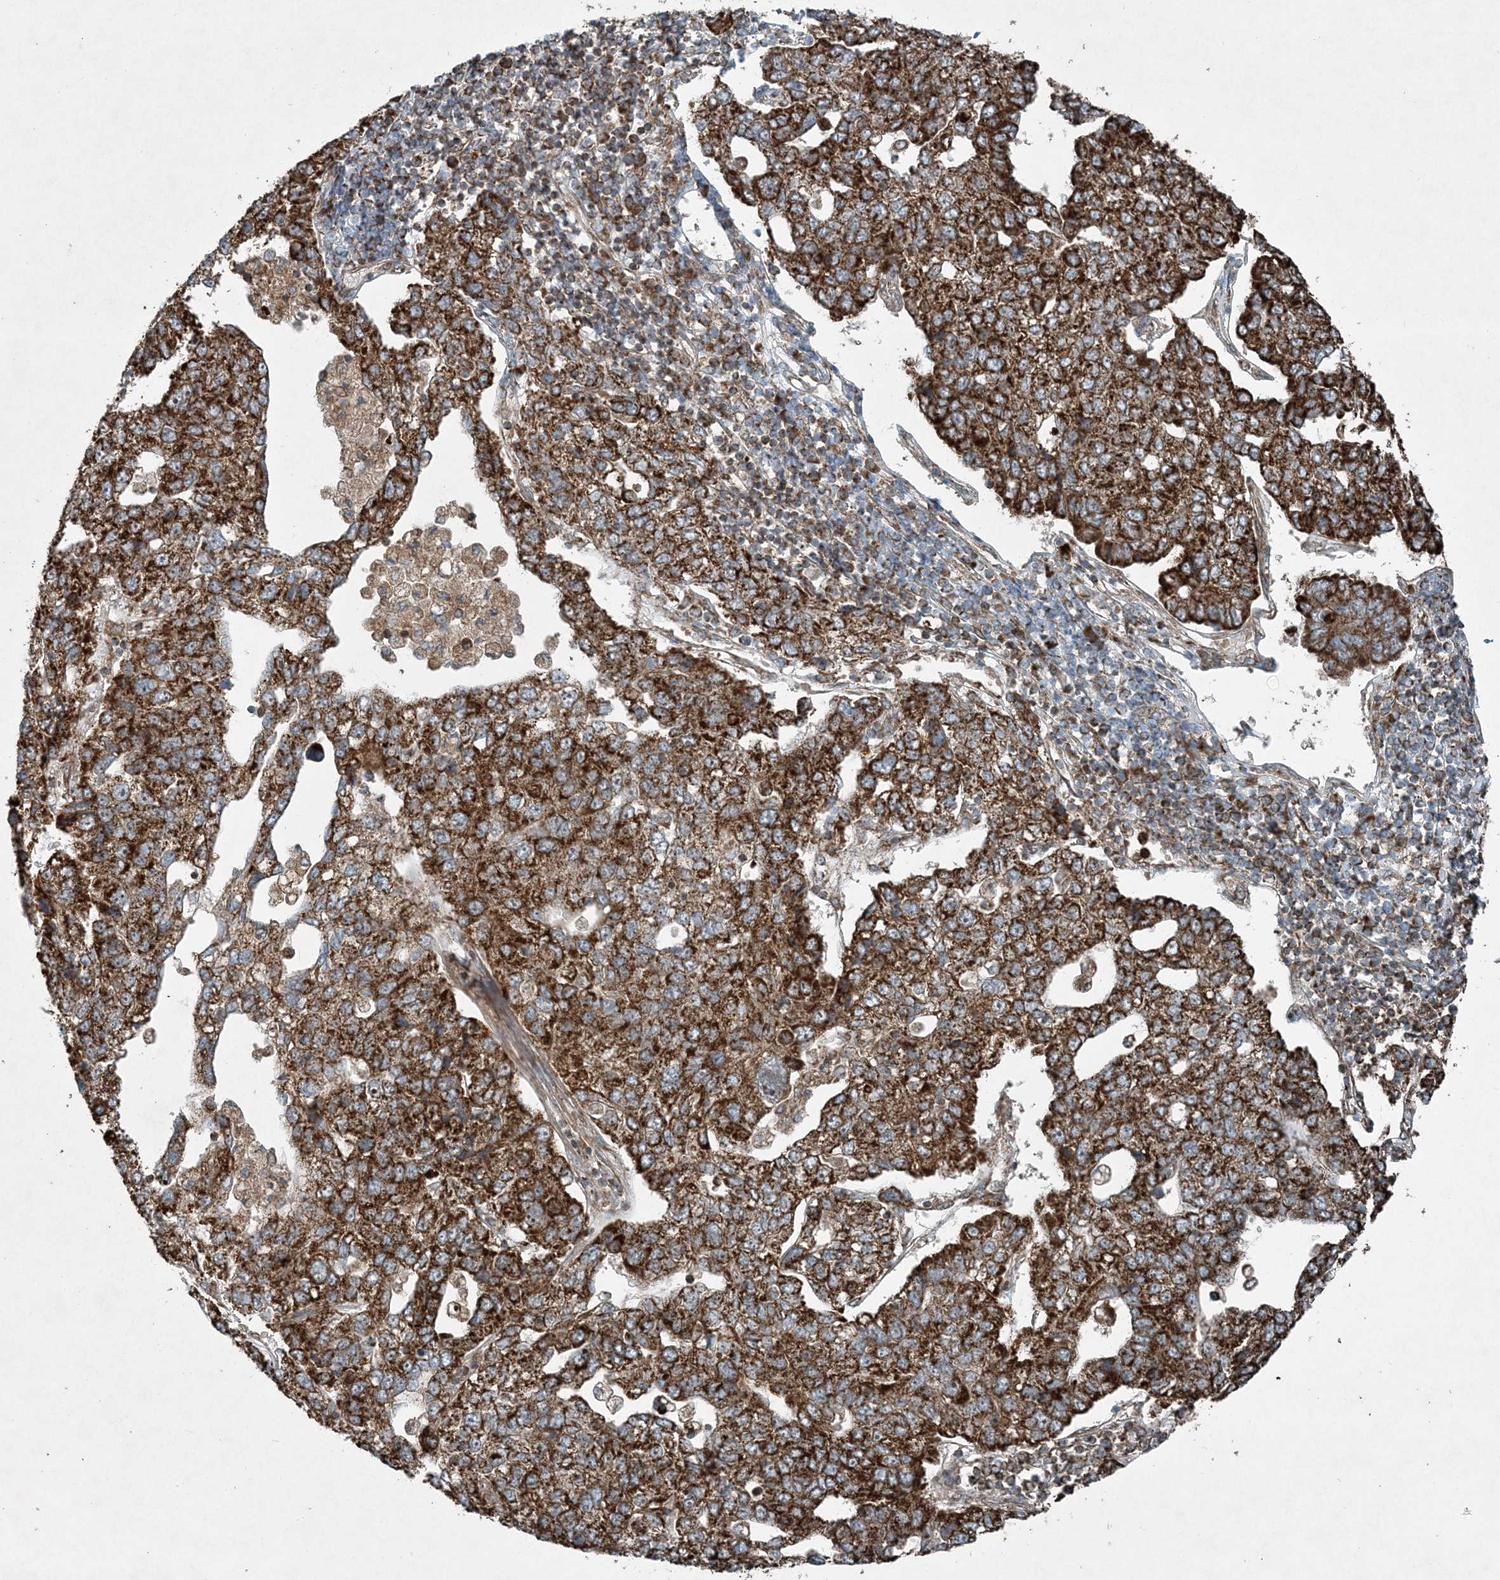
{"staining": {"intensity": "strong", "quantity": ">75%", "location": "cytoplasmic/membranous"}, "tissue": "pancreatic cancer", "cell_type": "Tumor cells", "image_type": "cancer", "snomed": [{"axis": "morphology", "description": "Adenocarcinoma, NOS"}, {"axis": "topography", "description": "Pancreas"}], "caption": "Approximately >75% of tumor cells in human pancreatic cancer show strong cytoplasmic/membranous protein expression as visualized by brown immunohistochemical staining.", "gene": "COPS7B", "patient": {"sex": "female", "age": 61}}